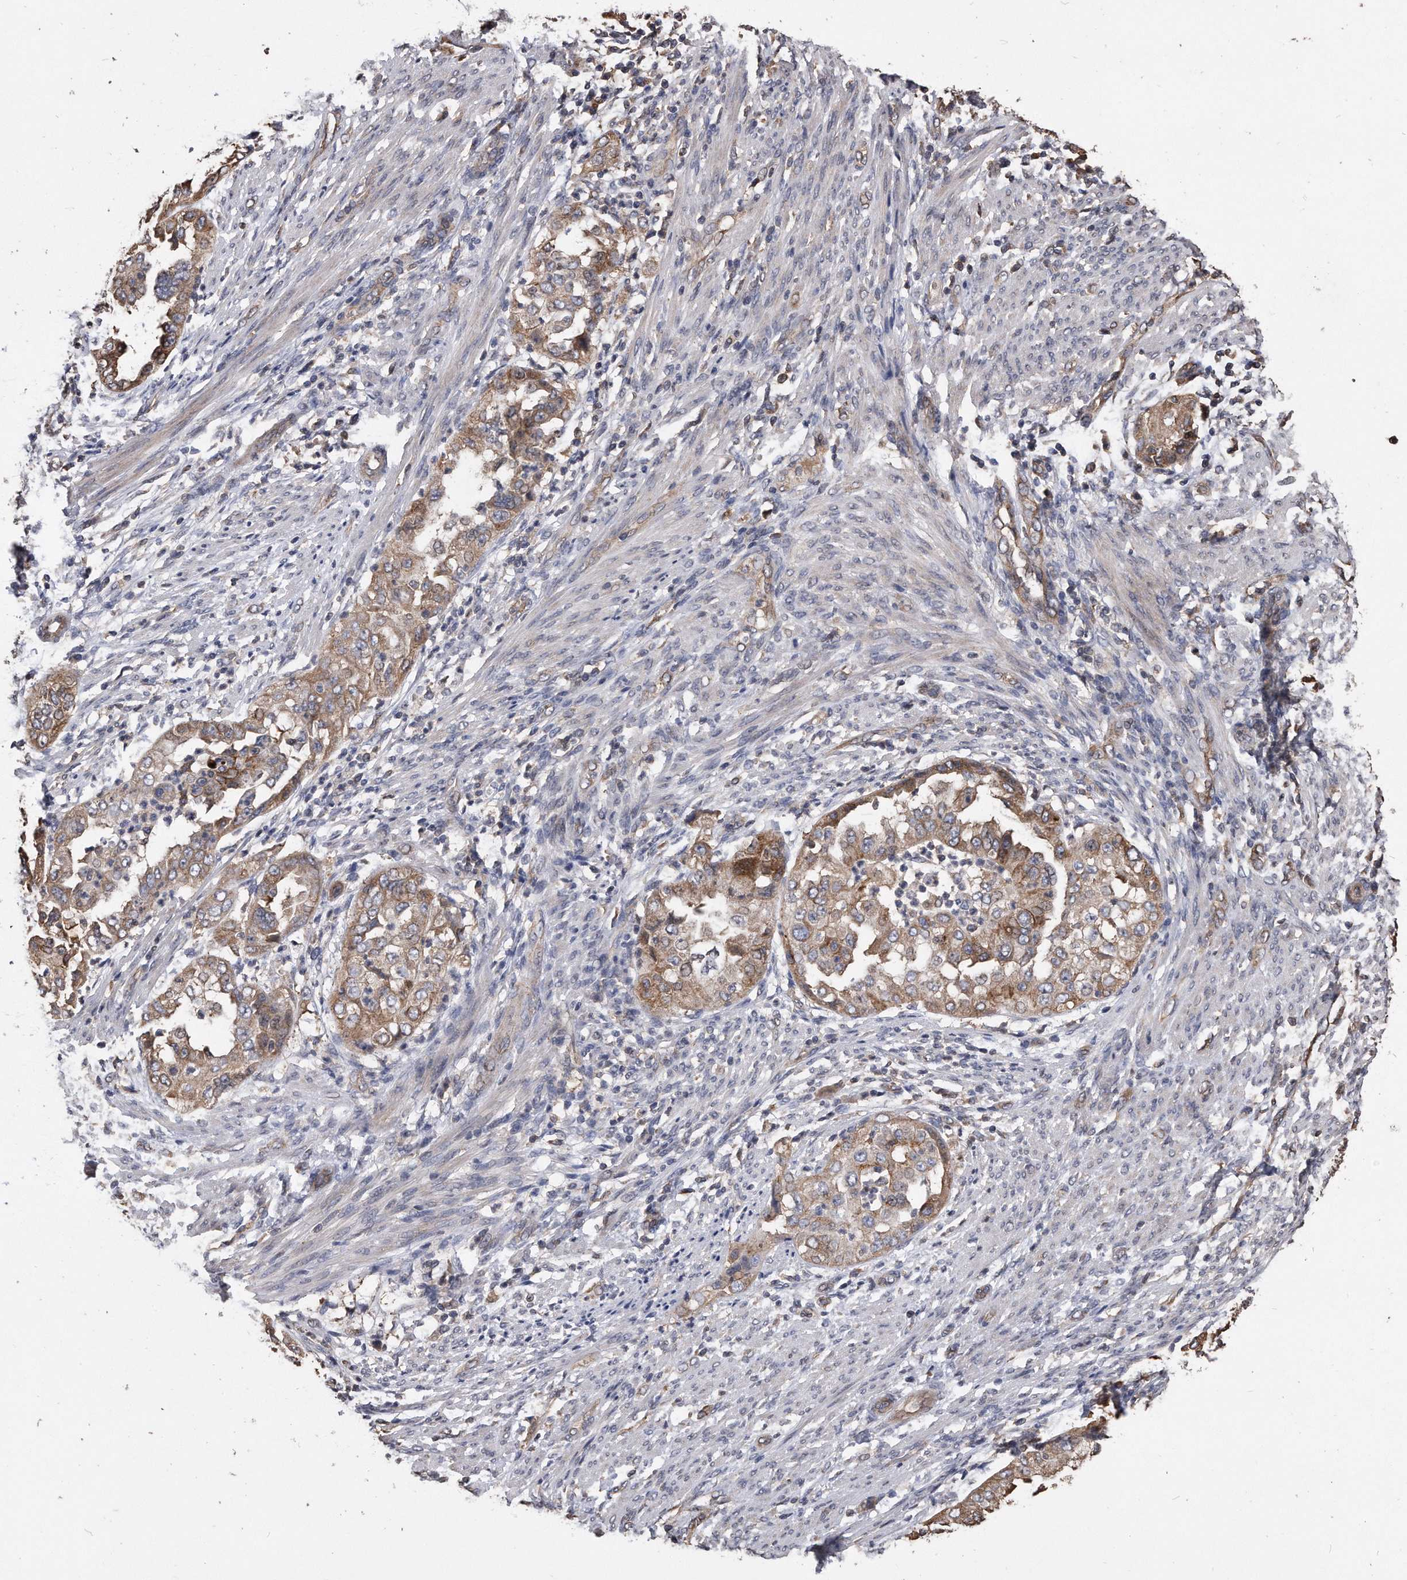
{"staining": {"intensity": "moderate", "quantity": ">75%", "location": "cytoplasmic/membranous"}, "tissue": "endometrial cancer", "cell_type": "Tumor cells", "image_type": "cancer", "snomed": [{"axis": "morphology", "description": "Adenocarcinoma, NOS"}, {"axis": "topography", "description": "Endometrium"}], "caption": "High-power microscopy captured an IHC photomicrograph of endometrial cancer, revealing moderate cytoplasmic/membranous expression in about >75% of tumor cells.", "gene": "IL20RA", "patient": {"sex": "female", "age": 85}}